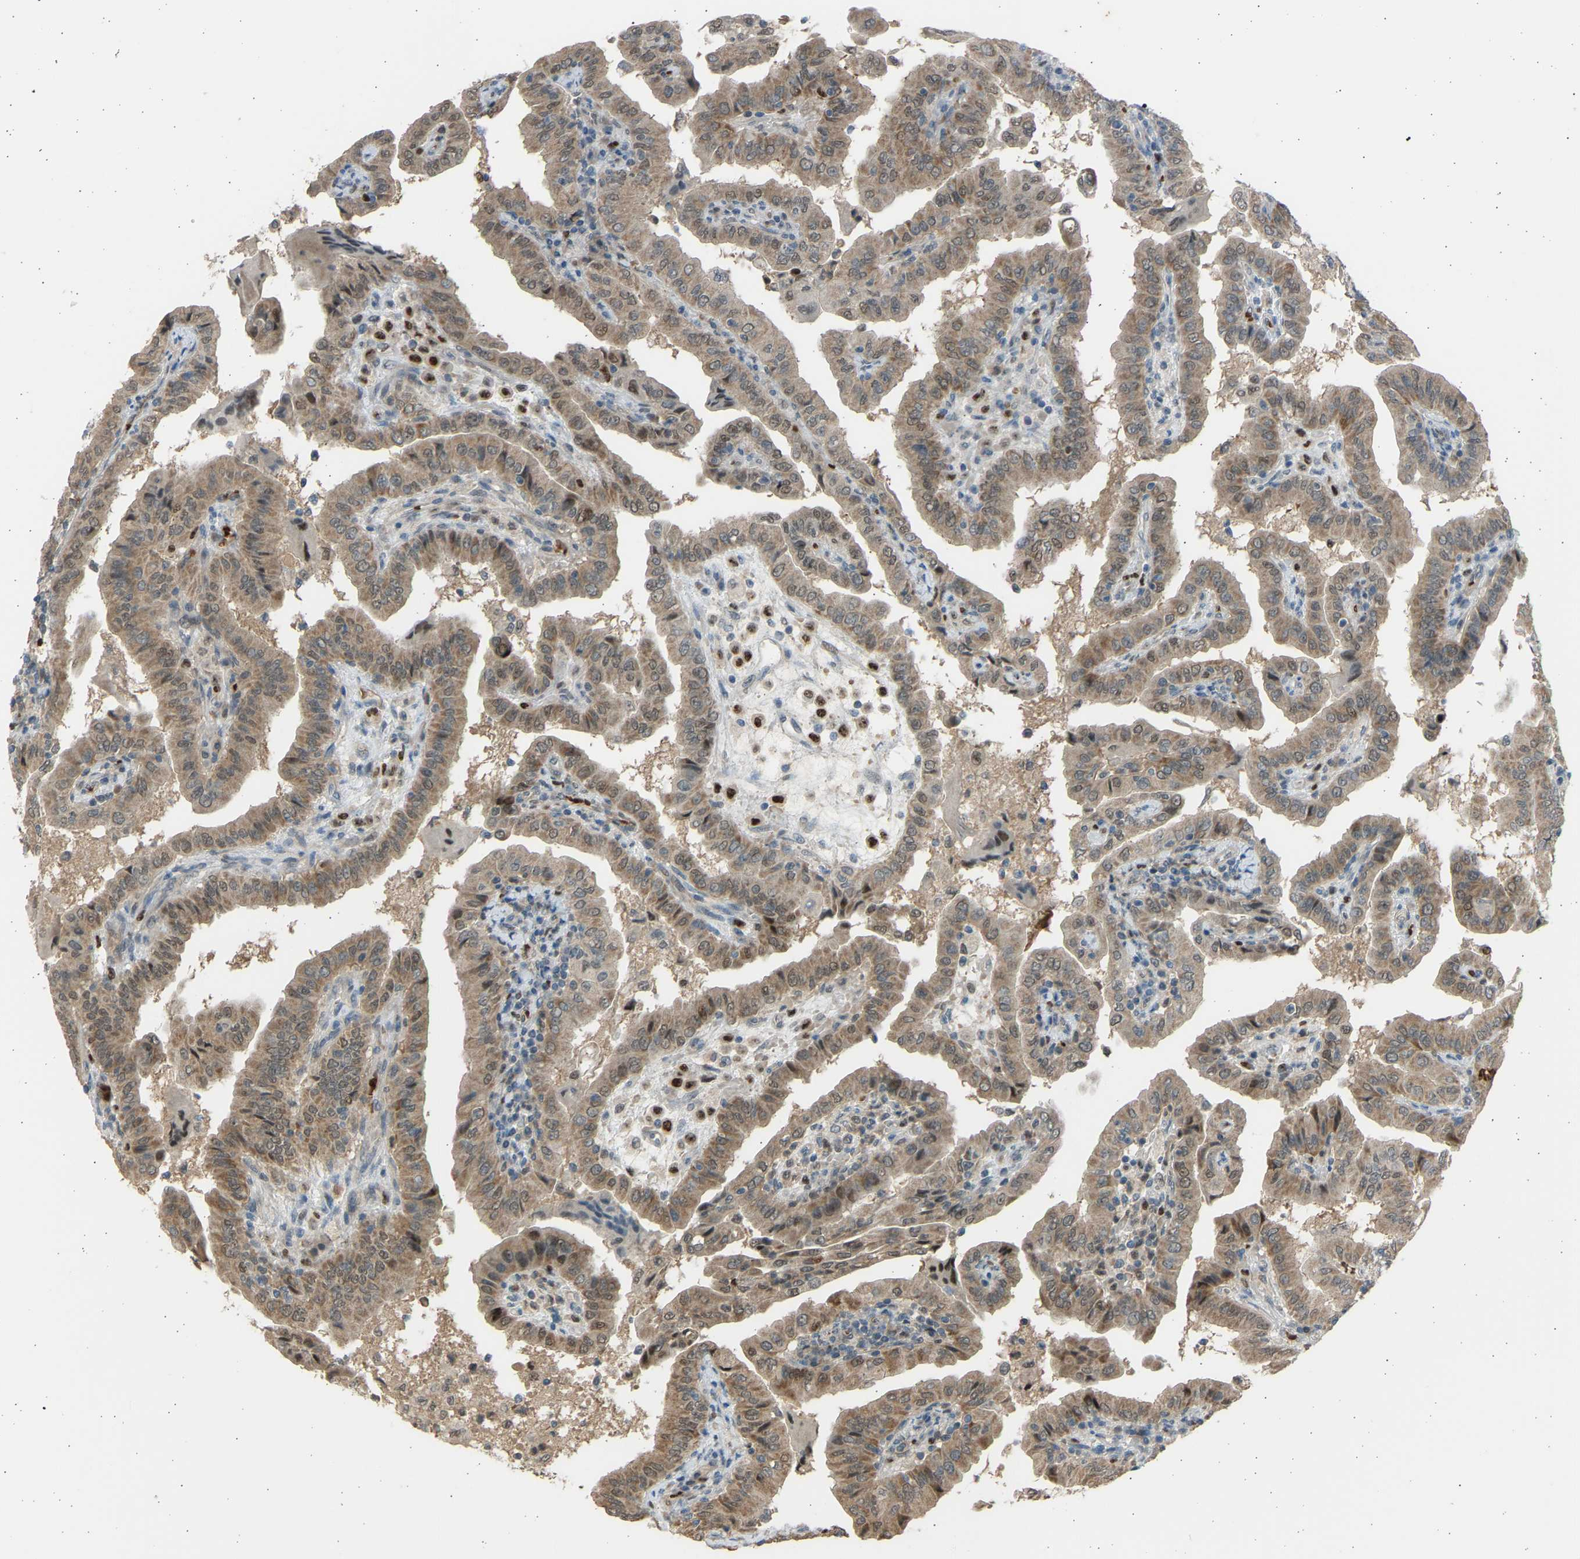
{"staining": {"intensity": "weak", "quantity": ">75%", "location": "cytoplasmic/membranous"}, "tissue": "thyroid cancer", "cell_type": "Tumor cells", "image_type": "cancer", "snomed": [{"axis": "morphology", "description": "Papillary adenocarcinoma, NOS"}, {"axis": "topography", "description": "Thyroid gland"}], "caption": "Papillary adenocarcinoma (thyroid) tissue displays weak cytoplasmic/membranous staining in approximately >75% of tumor cells", "gene": "BIRC2", "patient": {"sex": "male", "age": 33}}